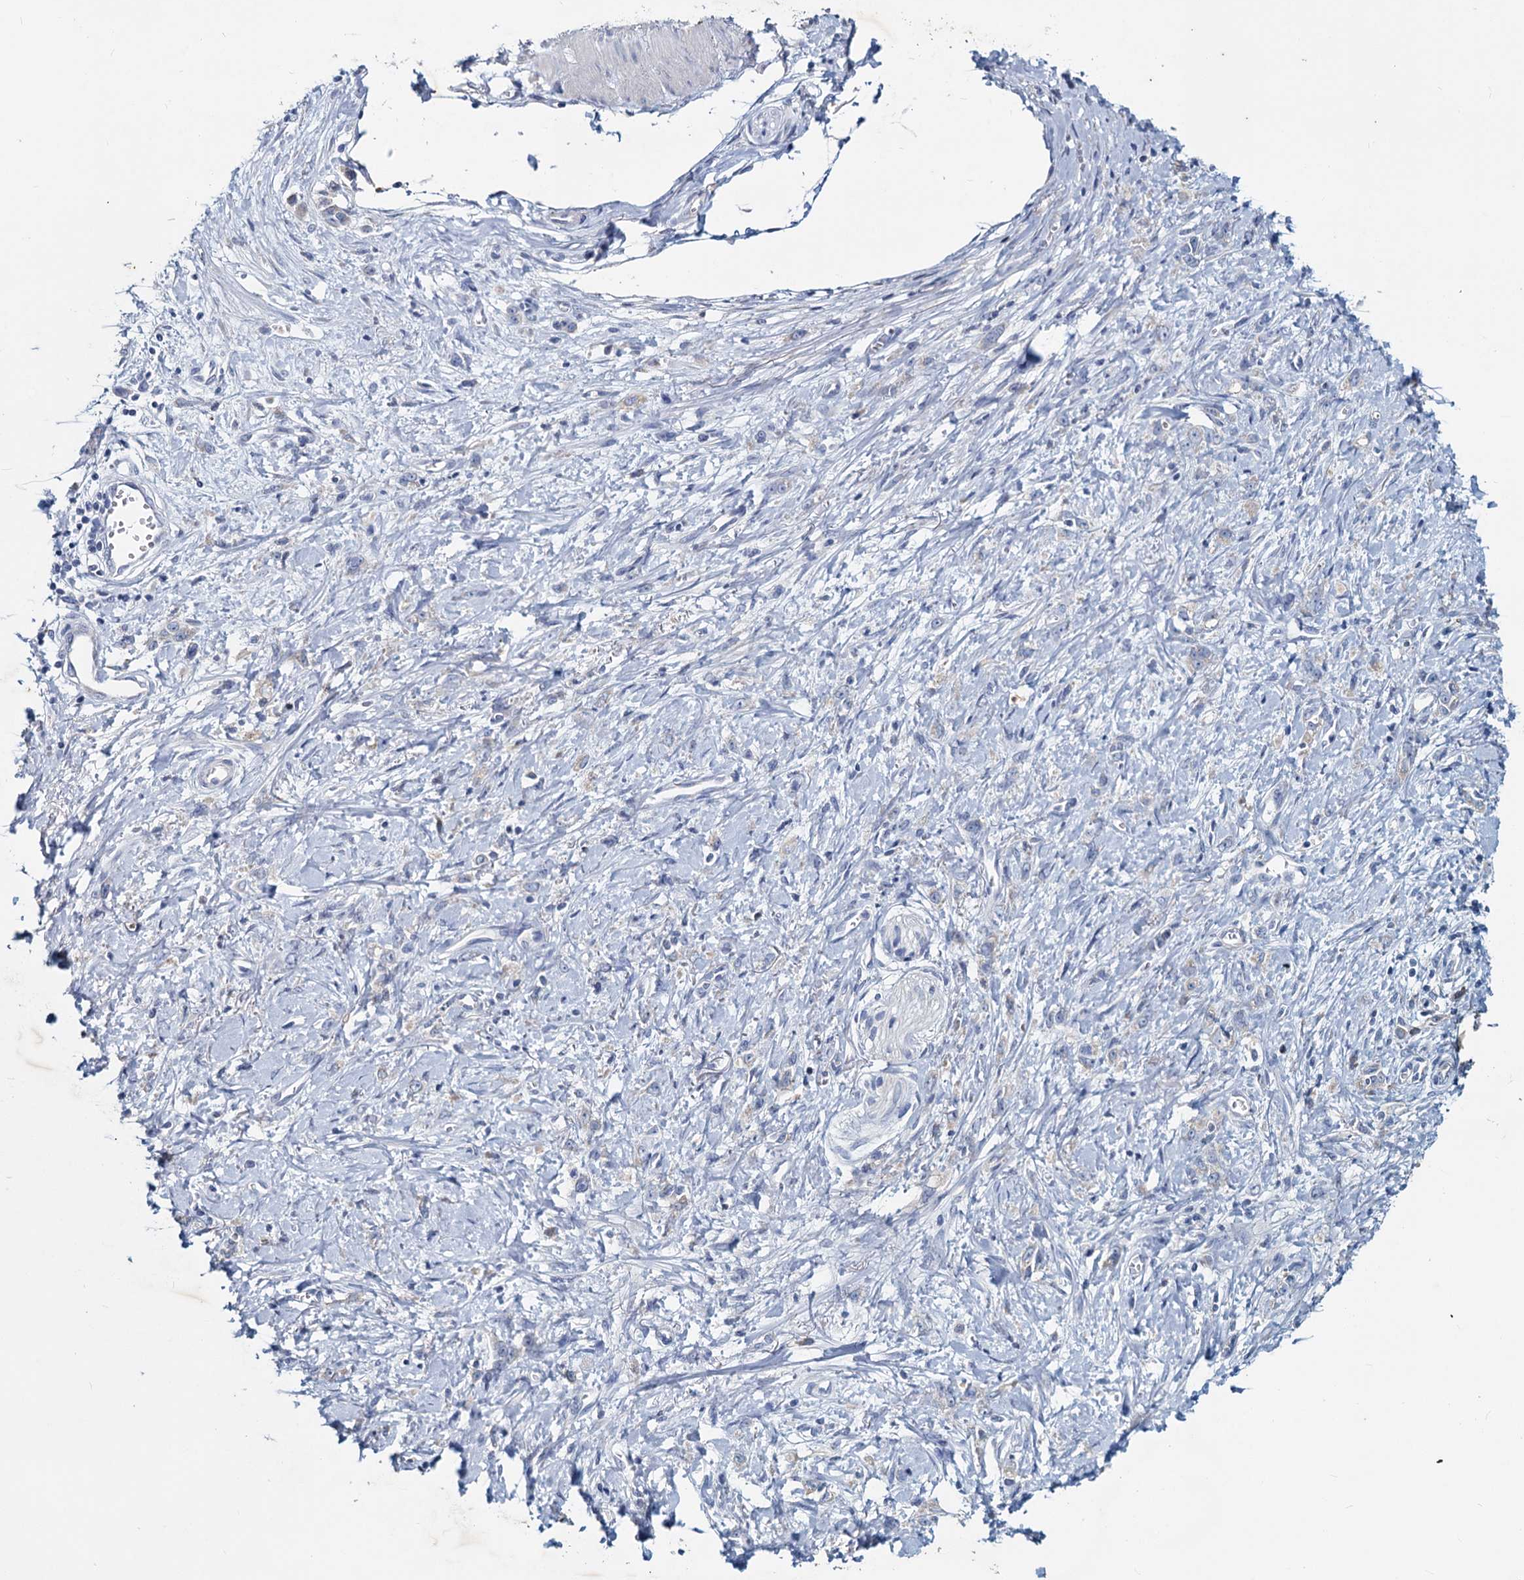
{"staining": {"intensity": "negative", "quantity": "none", "location": "none"}, "tissue": "stomach cancer", "cell_type": "Tumor cells", "image_type": "cancer", "snomed": [{"axis": "morphology", "description": "Adenocarcinoma, NOS"}, {"axis": "topography", "description": "Stomach"}], "caption": "IHC of stomach cancer exhibits no expression in tumor cells.", "gene": "TMX2", "patient": {"sex": "female", "age": 76}}